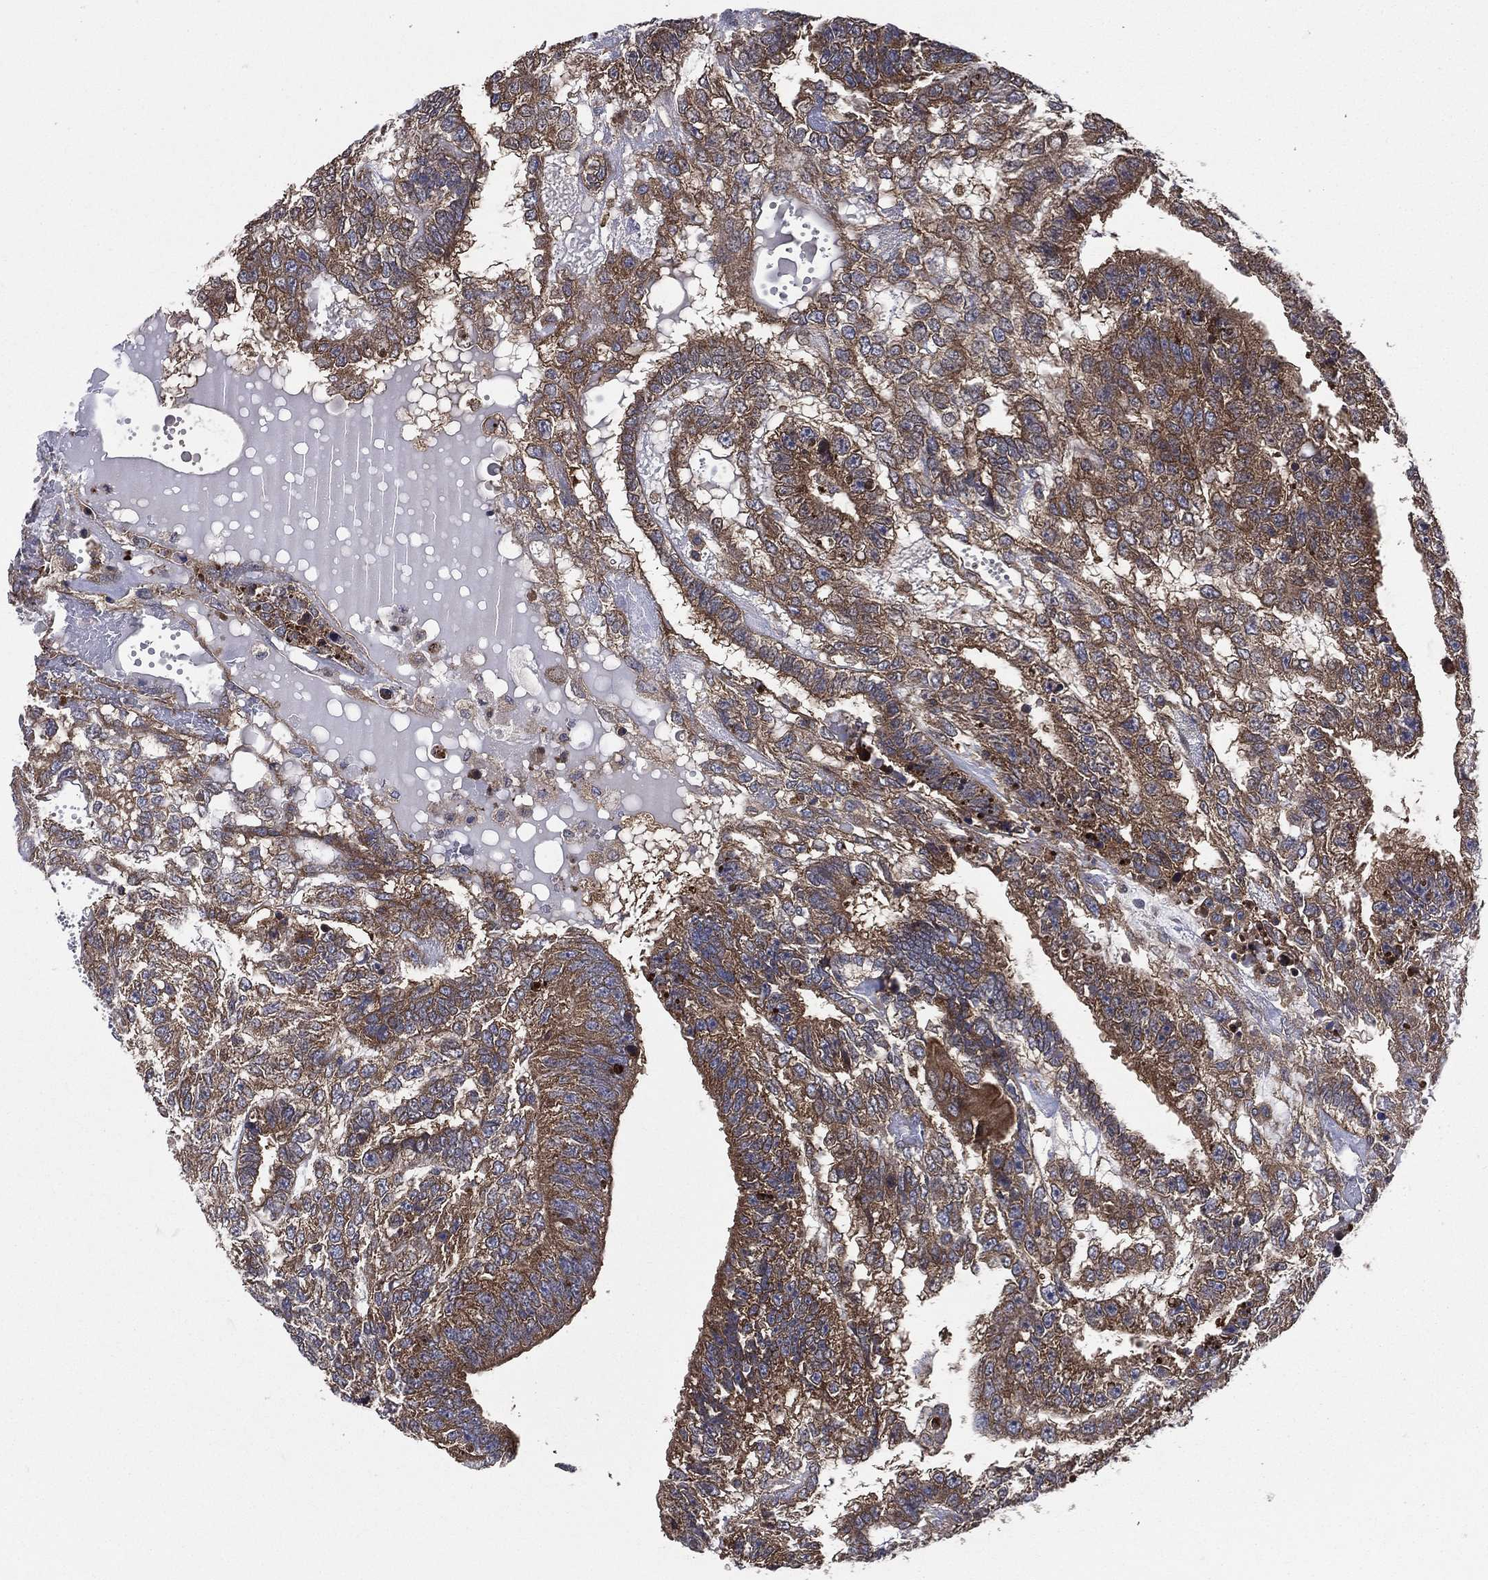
{"staining": {"intensity": "moderate", "quantity": ">75%", "location": "cytoplasmic/membranous"}, "tissue": "testis cancer", "cell_type": "Tumor cells", "image_type": "cancer", "snomed": [{"axis": "morphology", "description": "Seminoma, NOS"}, {"axis": "morphology", "description": "Carcinoma, Embryonal, NOS"}, {"axis": "topography", "description": "Testis"}], "caption": "A high-resolution histopathology image shows IHC staining of testis embryonal carcinoma, which reveals moderate cytoplasmic/membranous positivity in approximately >75% of tumor cells.", "gene": "SMPD3", "patient": {"sex": "male", "age": 41}}